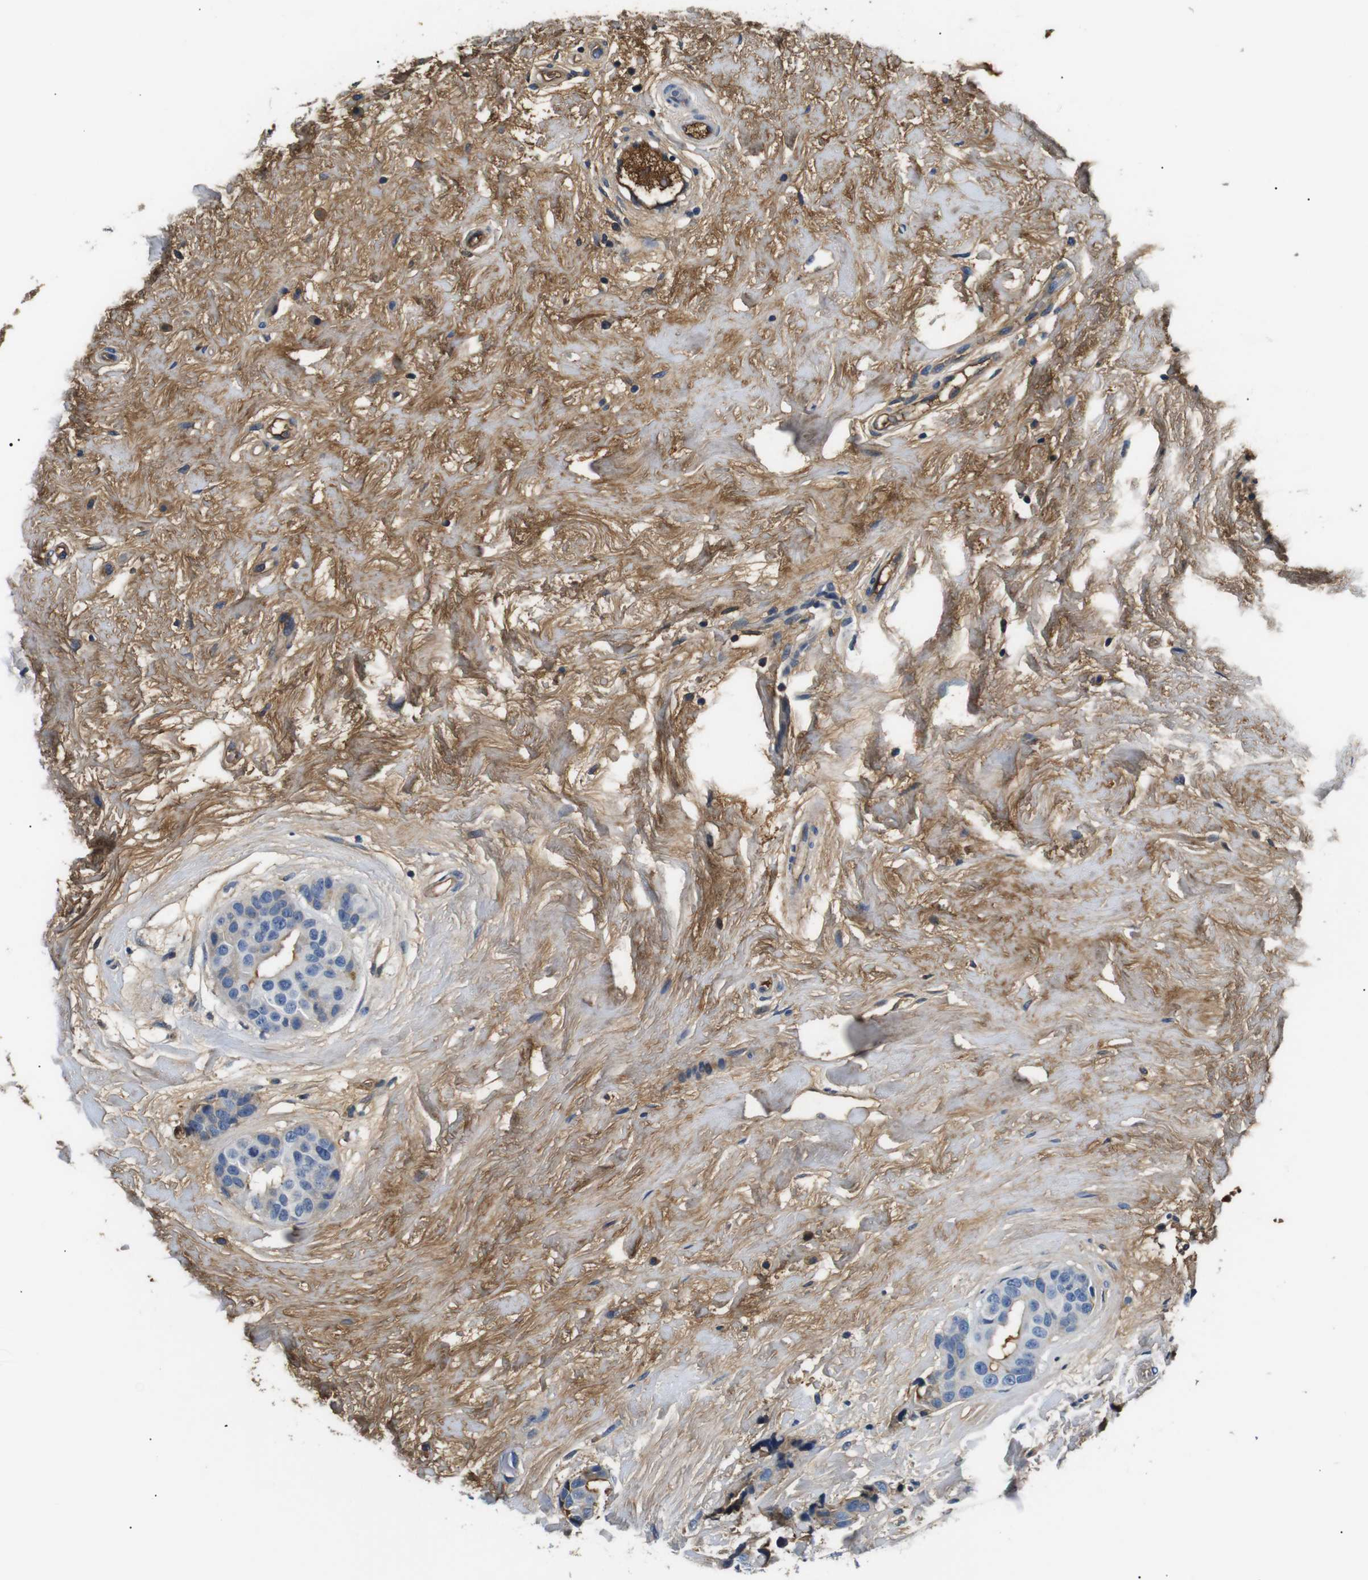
{"staining": {"intensity": "weak", "quantity": "<25%", "location": "cytoplasmic/membranous"}, "tissue": "breast cancer", "cell_type": "Tumor cells", "image_type": "cancer", "snomed": [{"axis": "morphology", "description": "Normal tissue, NOS"}, {"axis": "morphology", "description": "Duct carcinoma"}, {"axis": "topography", "description": "Breast"}], "caption": "High magnification brightfield microscopy of breast infiltrating ductal carcinoma stained with DAB (brown) and counterstained with hematoxylin (blue): tumor cells show no significant staining. Nuclei are stained in blue.", "gene": "LHCGR", "patient": {"sex": "female", "age": 39}}